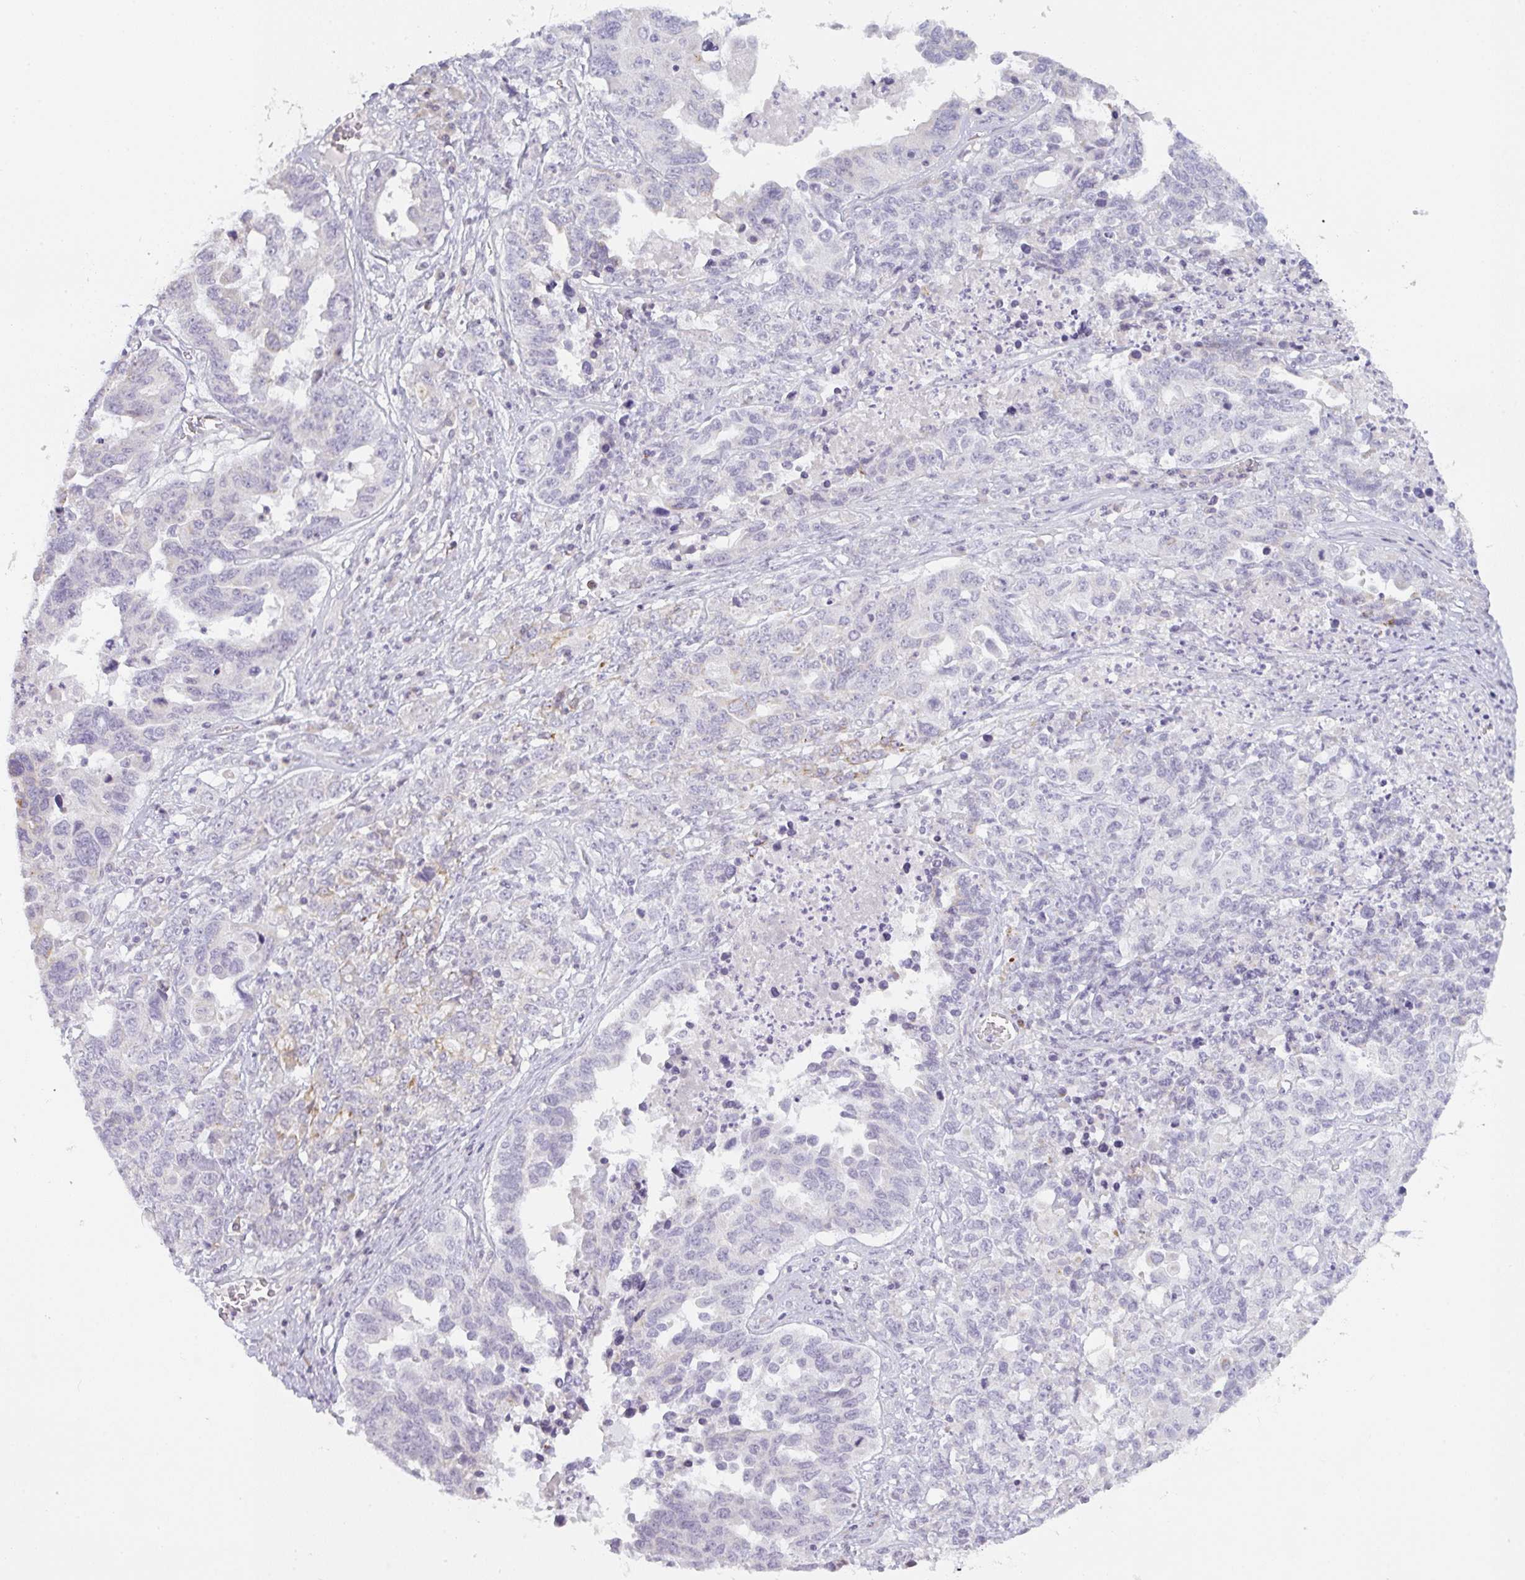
{"staining": {"intensity": "negative", "quantity": "none", "location": "none"}, "tissue": "ovarian cancer", "cell_type": "Tumor cells", "image_type": "cancer", "snomed": [{"axis": "morphology", "description": "Carcinoma, endometroid"}, {"axis": "topography", "description": "Ovary"}], "caption": "The immunohistochemistry micrograph has no significant expression in tumor cells of ovarian cancer tissue.", "gene": "SIRPB2", "patient": {"sex": "female", "age": 62}}